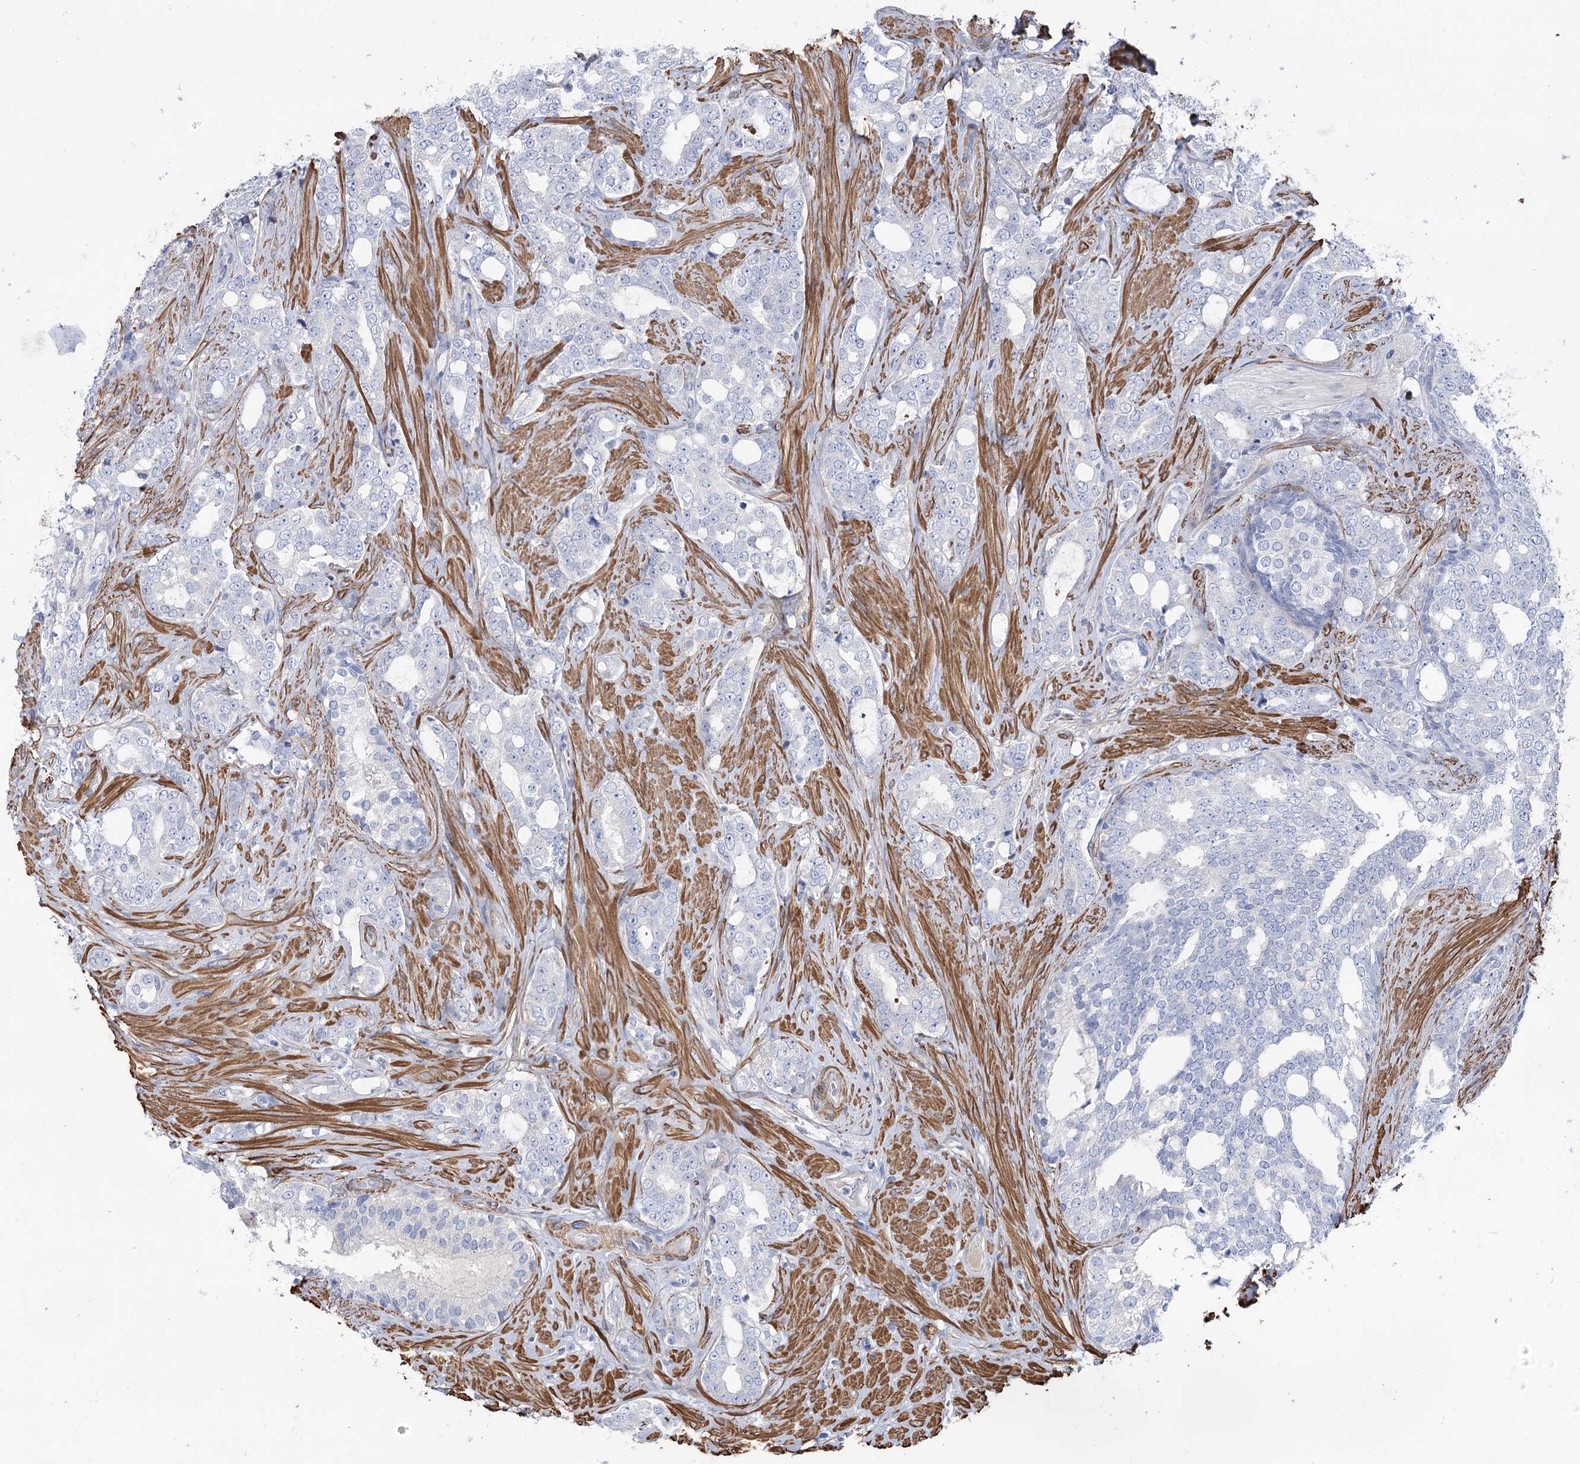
{"staining": {"intensity": "negative", "quantity": "none", "location": "none"}, "tissue": "prostate cancer", "cell_type": "Tumor cells", "image_type": "cancer", "snomed": [{"axis": "morphology", "description": "Adenocarcinoma, High grade"}, {"axis": "topography", "description": "Prostate"}], "caption": "Image shows no significant protein staining in tumor cells of prostate cancer (adenocarcinoma (high-grade)). (Stains: DAB immunohistochemistry with hematoxylin counter stain, Microscopy: brightfield microscopy at high magnification).", "gene": "WASHC3", "patient": {"sex": "male", "age": 64}}